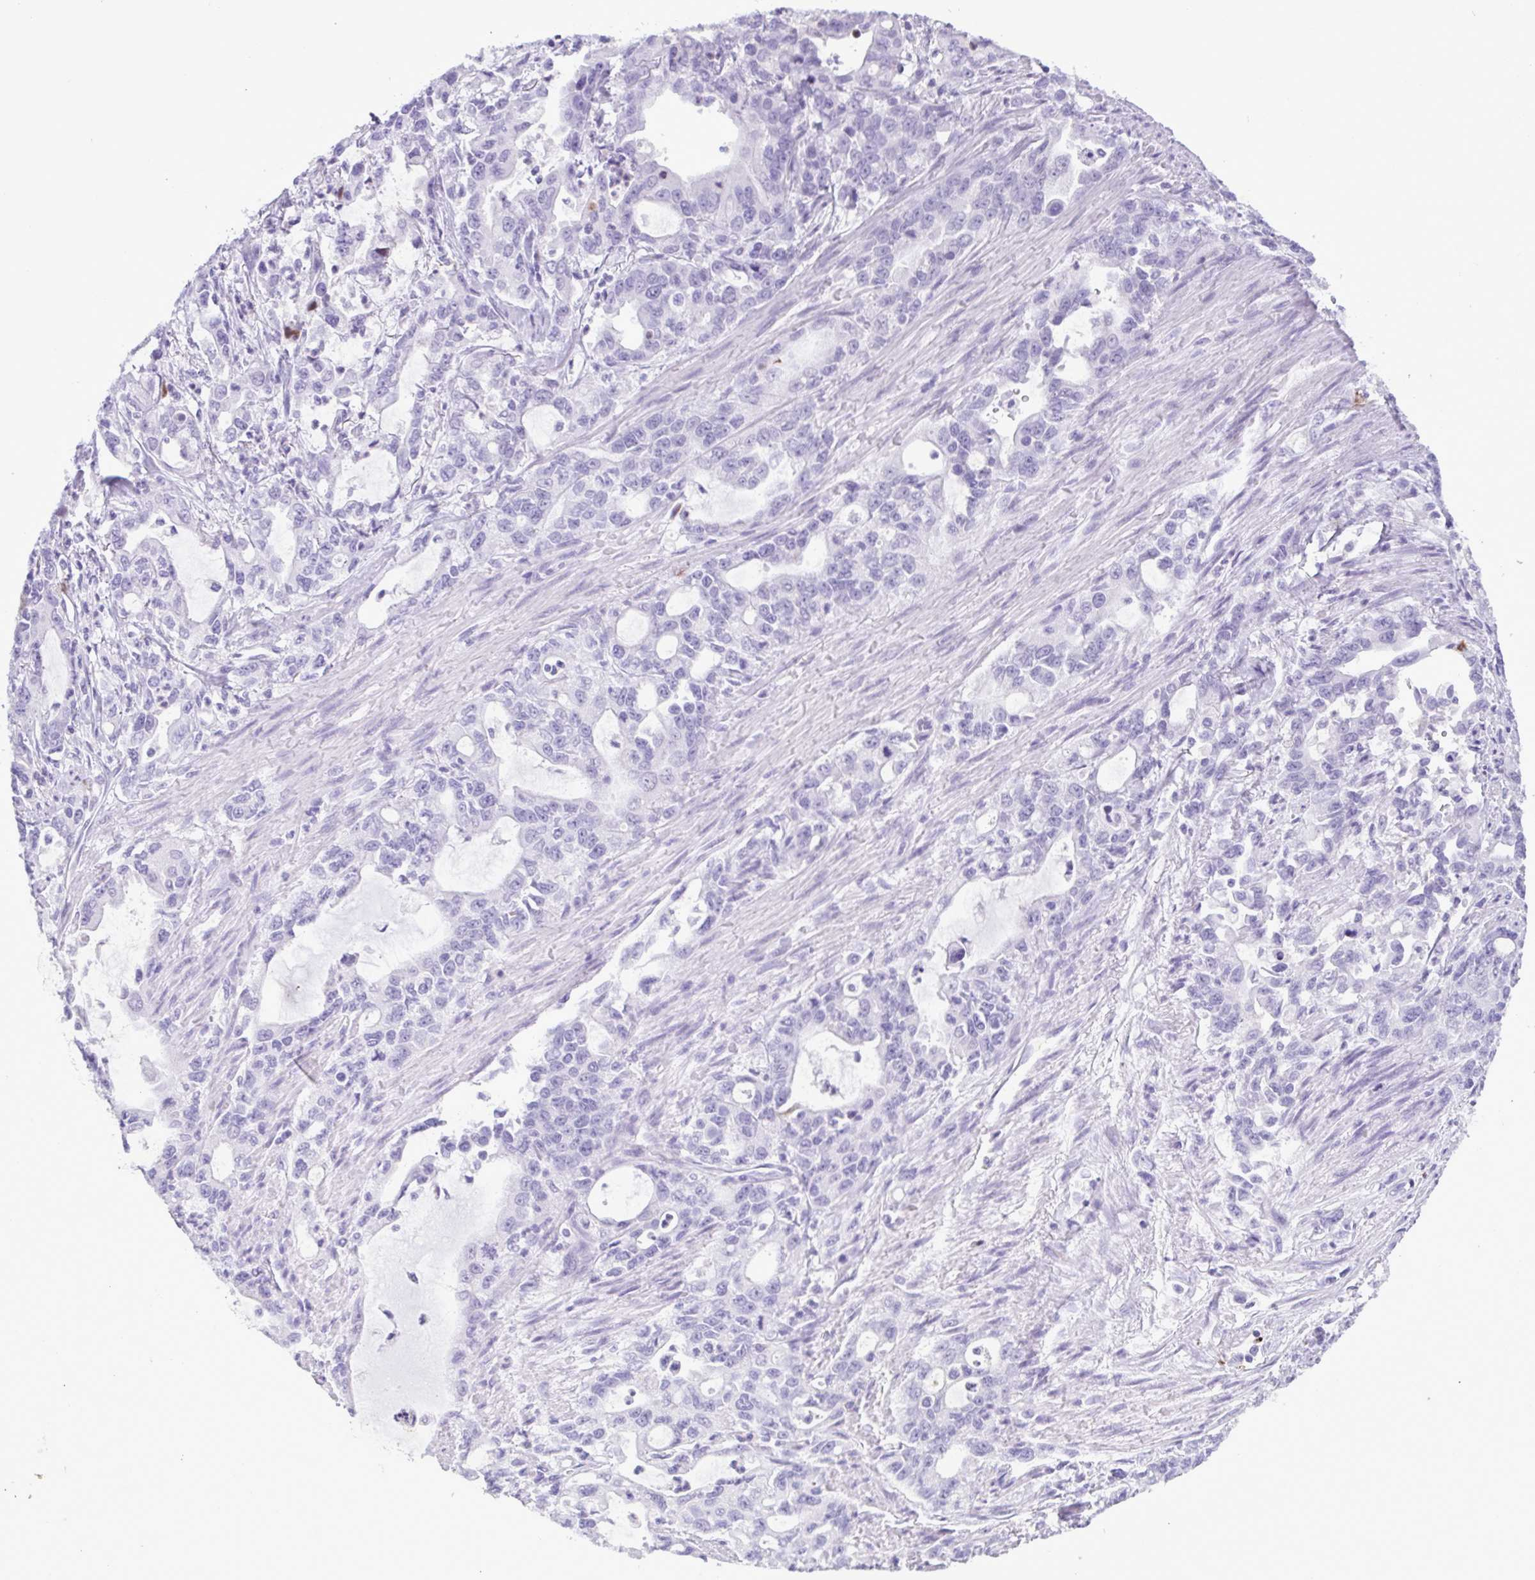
{"staining": {"intensity": "negative", "quantity": "none", "location": "none"}, "tissue": "stomach cancer", "cell_type": "Tumor cells", "image_type": "cancer", "snomed": [{"axis": "morphology", "description": "Adenocarcinoma, NOS"}, {"axis": "topography", "description": "Stomach, upper"}], "caption": "Tumor cells are negative for brown protein staining in adenocarcinoma (stomach).", "gene": "LTF", "patient": {"sex": "male", "age": 85}}